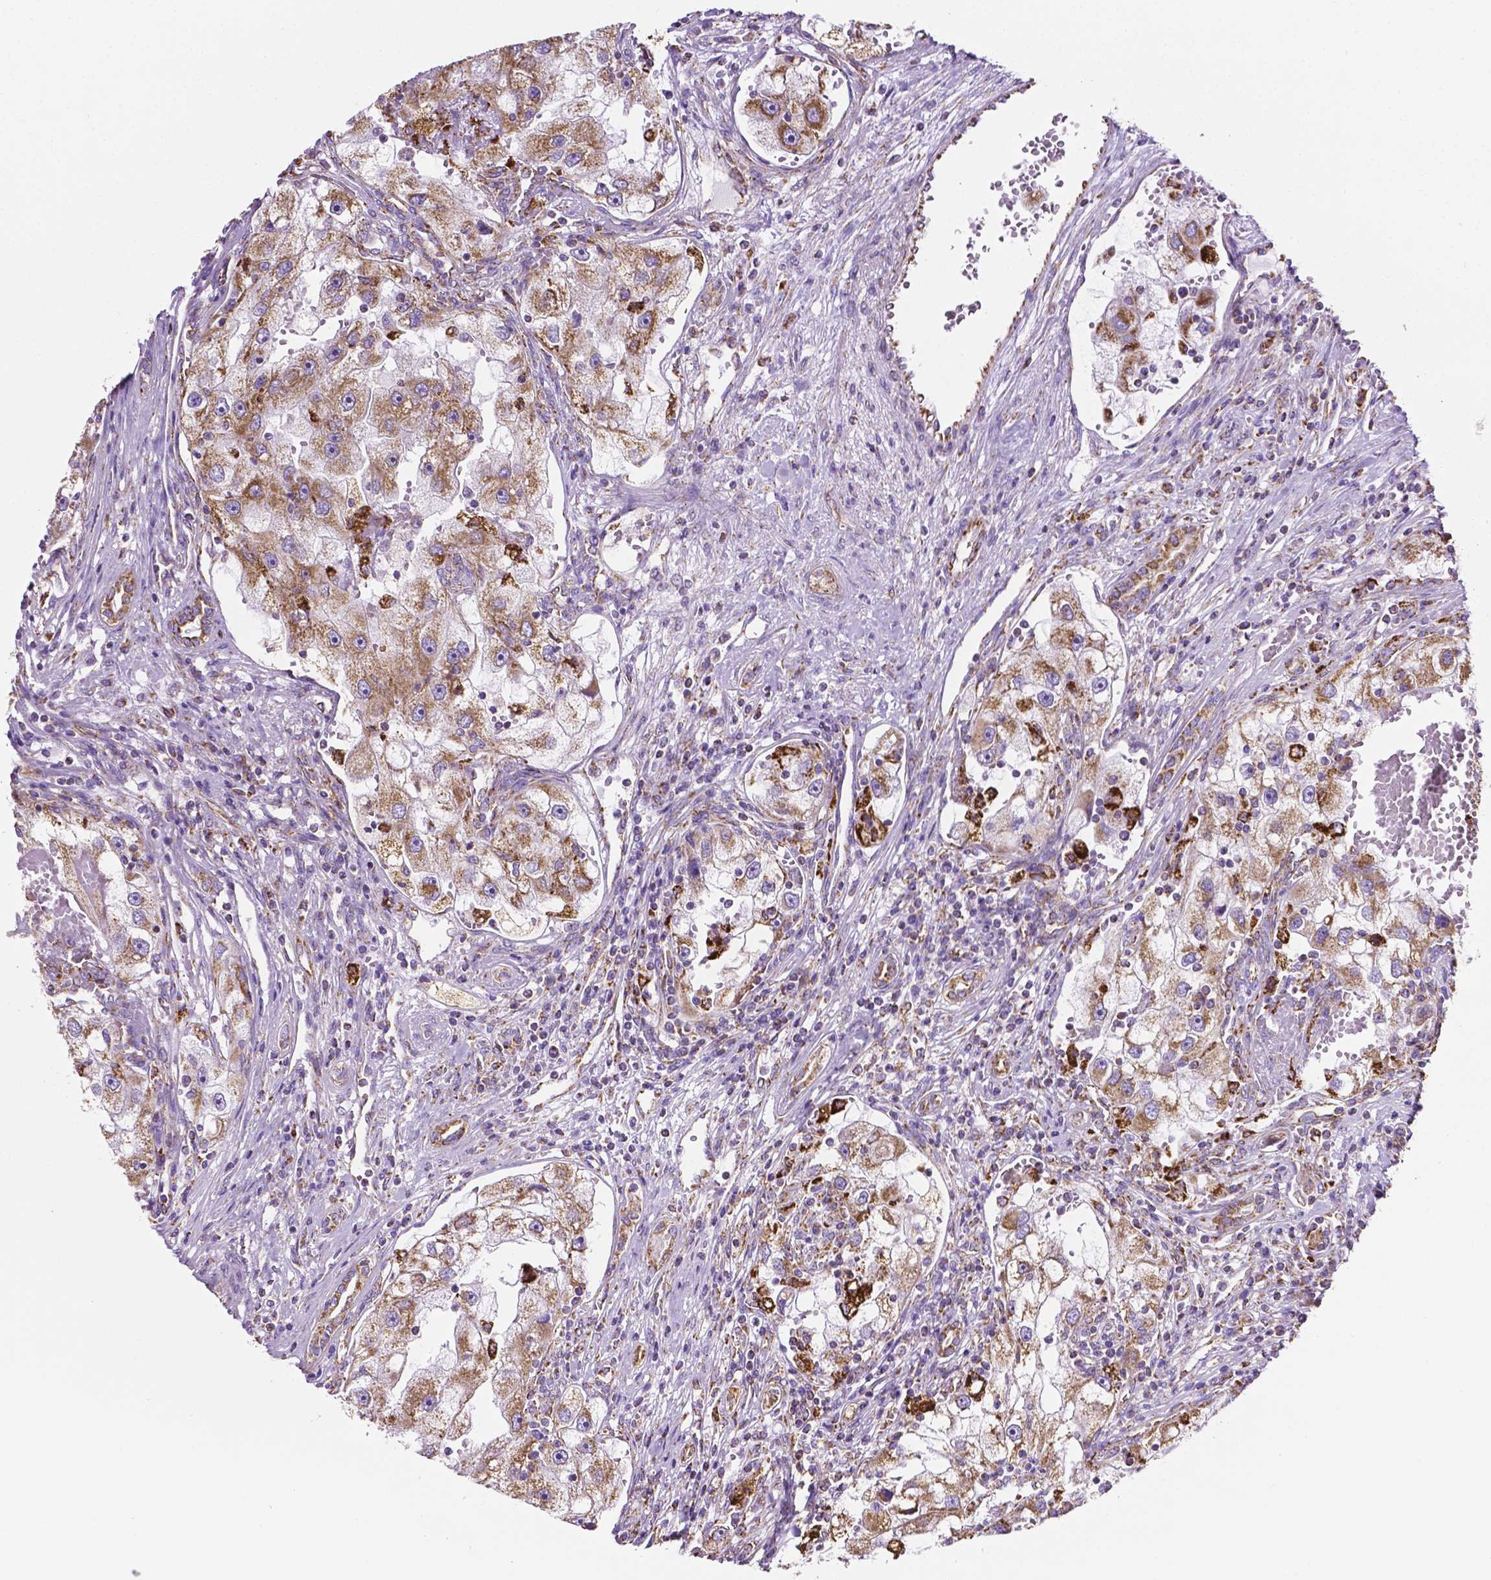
{"staining": {"intensity": "strong", "quantity": "25%-75%", "location": "cytoplasmic/membranous"}, "tissue": "renal cancer", "cell_type": "Tumor cells", "image_type": "cancer", "snomed": [{"axis": "morphology", "description": "Adenocarcinoma, NOS"}, {"axis": "topography", "description": "Kidney"}], "caption": "Immunohistochemistry (DAB (3,3'-diaminobenzidine)) staining of renal cancer demonstrates strong cytoplasmic/membranous protein positivity in approximately 25%-75% of tumor cells.", "gene": "RMDN3", "patient": {"sex": "male", "age": 63}}